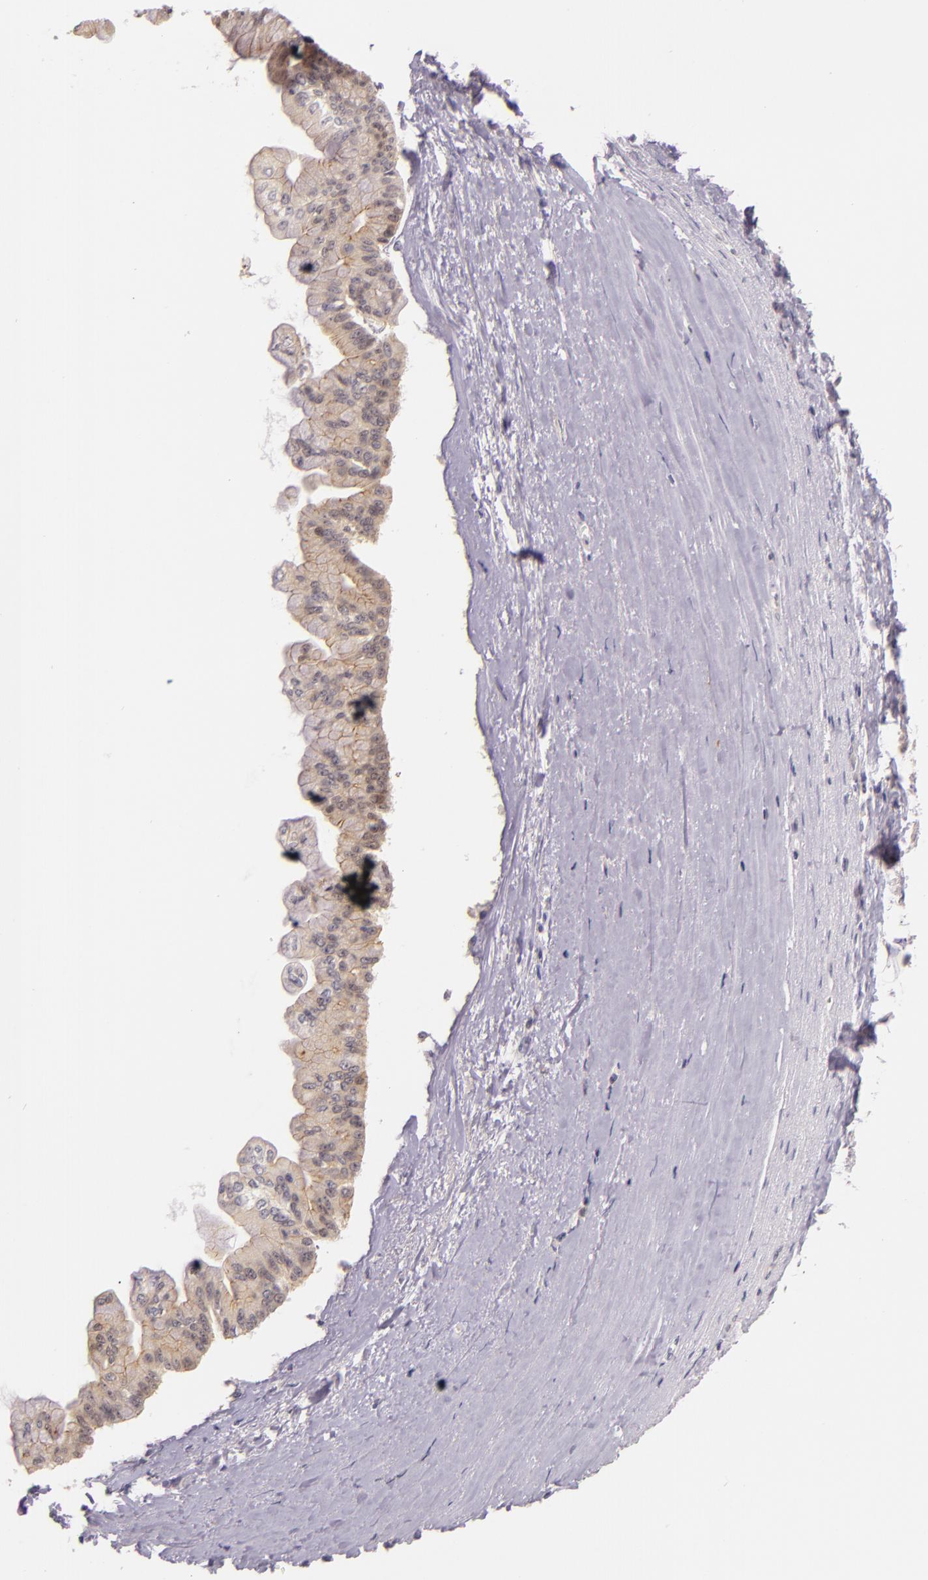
{"staining": {"intensity": "weak", "quantity": "<25%", "location": "cytoplasmic/membranous"}, "tissue": "liver cancer", "cell_type": "Tumor cells", "image_type": "cancer", "snomed": [{"axis": "morphology", "description": "Cholangiocarcinoma"}, {"axis": "topography", "description": "Liver"}], "caption": "A histopathology image of liver cancer stained for a protein reveals no brown staining in tumor cells.", "gene": "ARMH4", "patient": {"sex": "female", "age": 79}}